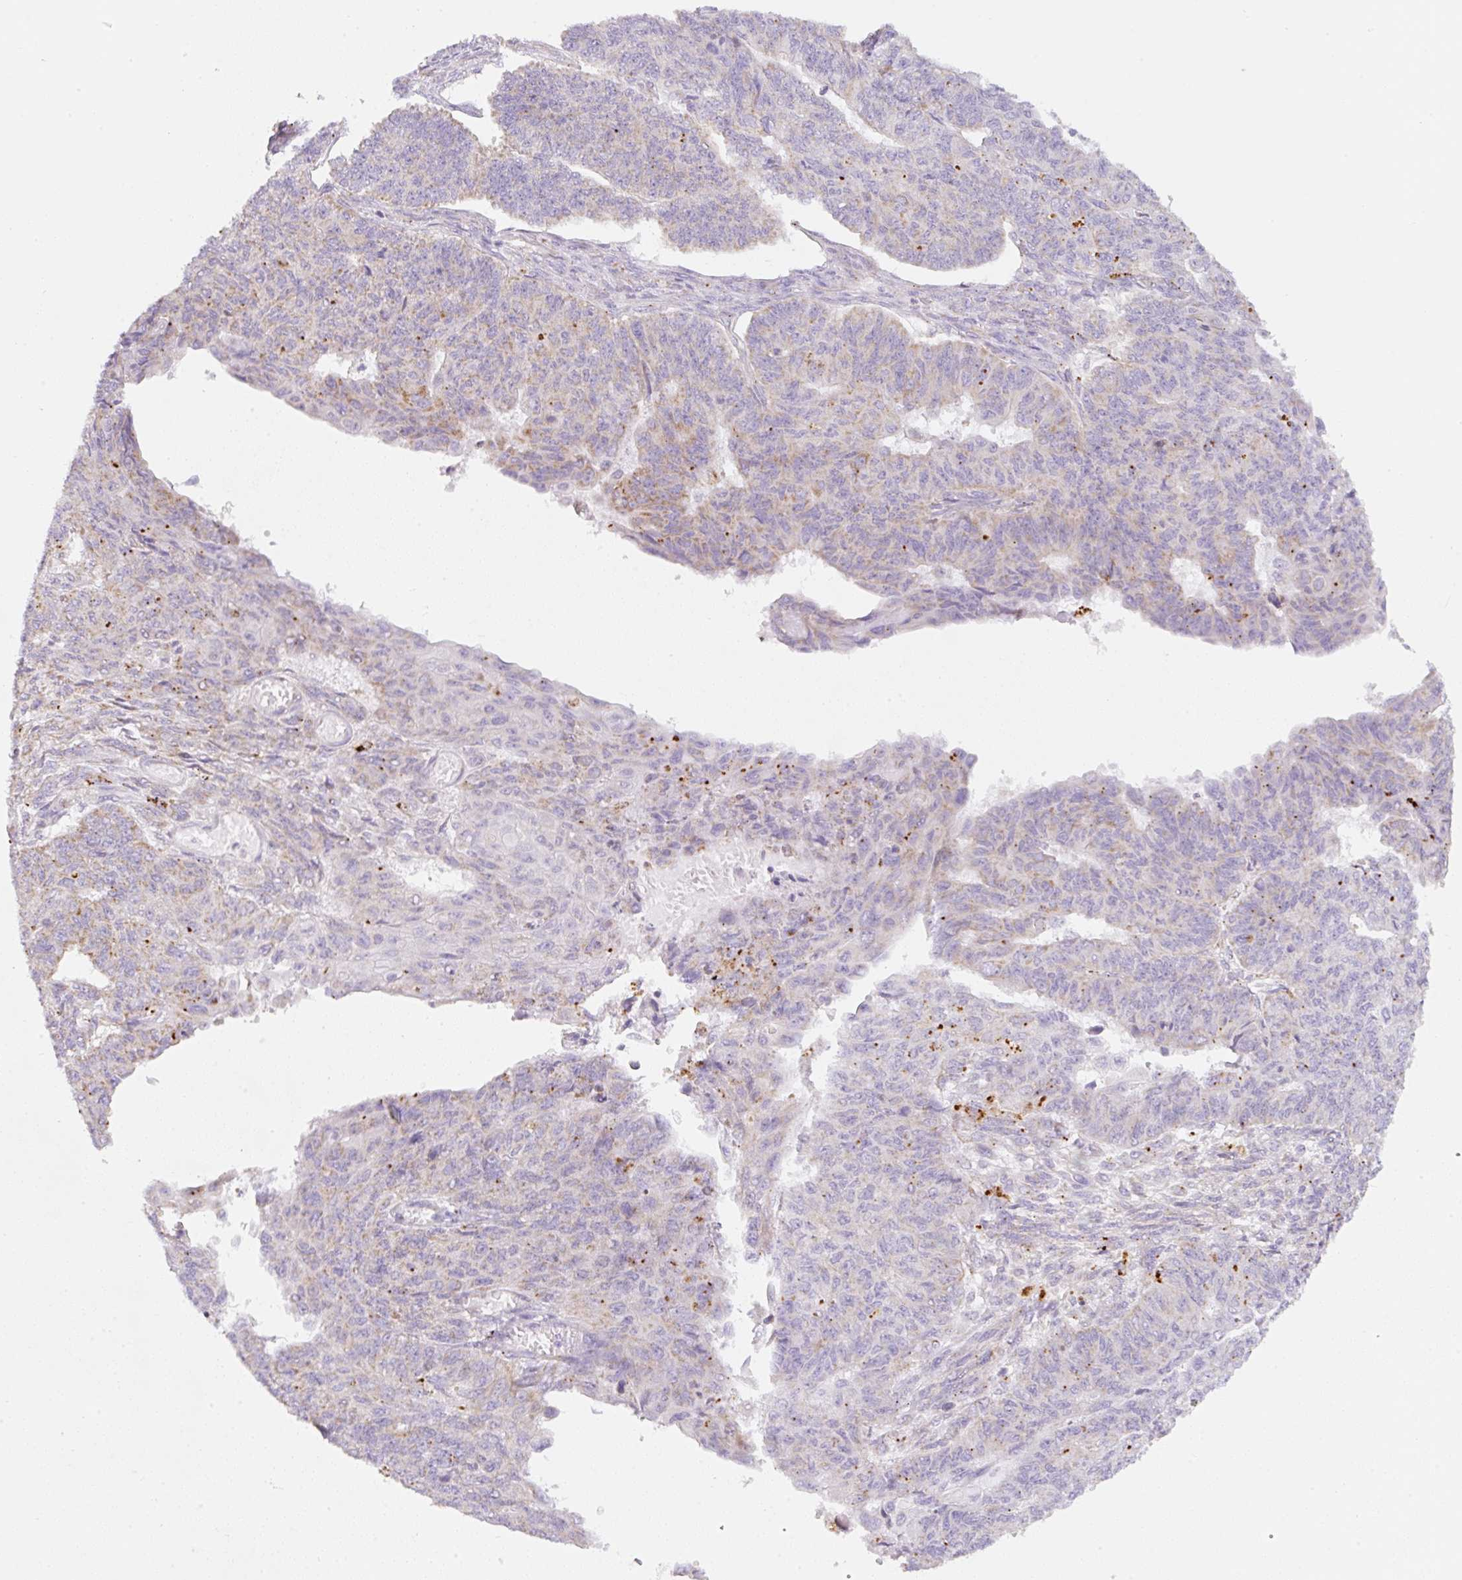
{"staining": {"intensity": "moderate", "quantity": "<25%", "location": "cytoplasmic/membranous"}, "tissue": "endometrial cancer", "cell_type": "Tumor cells", "image_type": "cancer", "snomed": [{"axis": "morphology", "description": "Adenocarcinoma, NOS"}, {"axis": "topography", "description": "Endometrium"}], "caption": "Adenocarcinoma (endometrial) was stained to show a protein in brown. There is low levels of moderate cytoplasmic/membranous staining in about <25% of tumor cells.", "gene": "CLEC3A", "patient": {"sex": "female", "age": 32}}